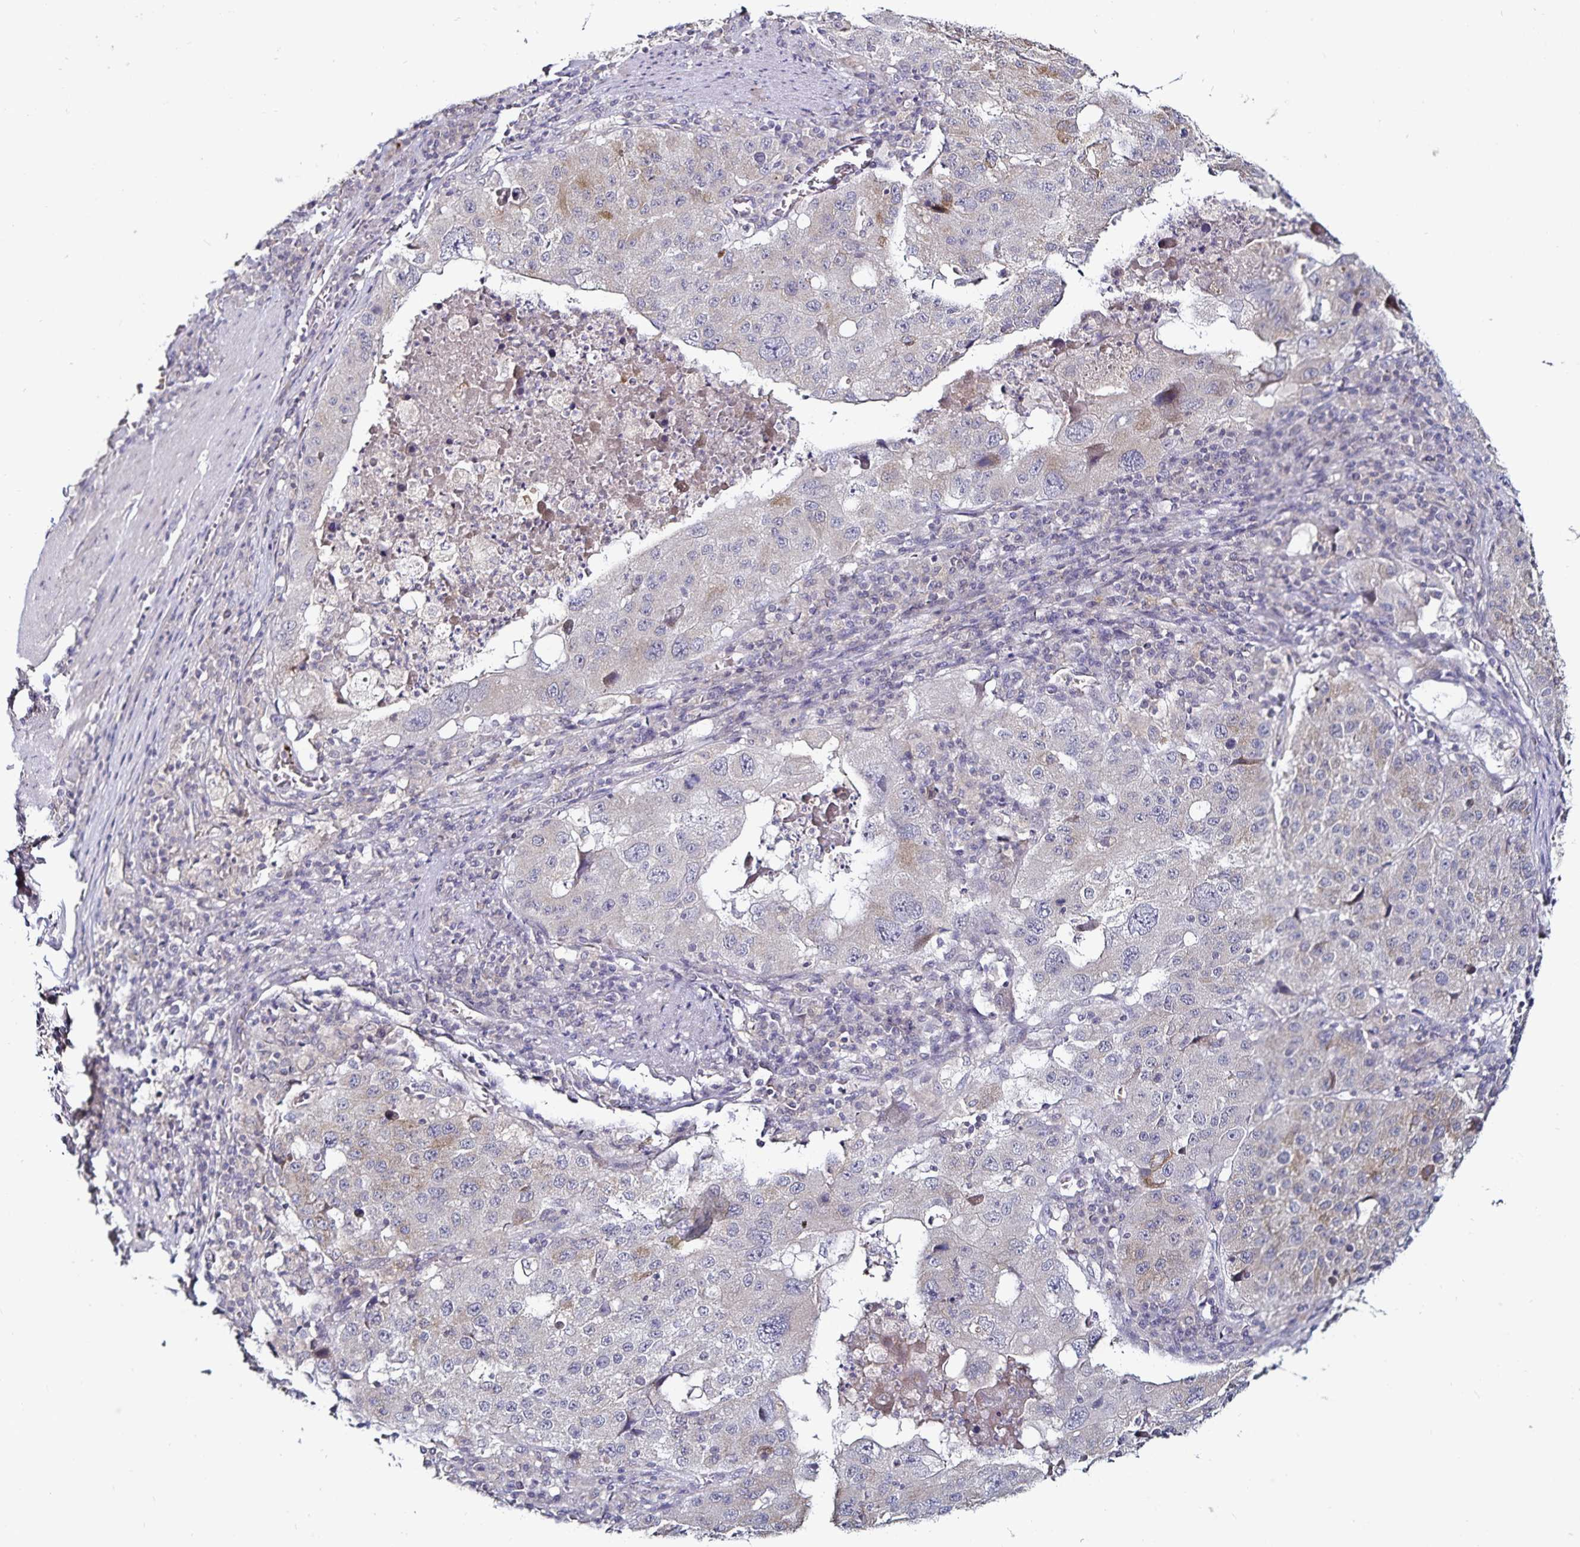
{"staining": {"intensity": "weak", "quantity": "<25%", "location": "cytoplasmic/membranous"}, "tissue": "stomach cancer", "cell_type": "Tumor cells", "image_type": "cancer", "snomed": [{"axis": "morphology", "description": "Adenocarcinoma, NOS"}, {"axis": "topography", "description": "Stomach"}], "caption": "Tumor cells are negative for brown protein staining in stomach cancer (adenocarcinoma).", "gene": "ACSL5", "patient": {"sex": "male", "age": 71}}